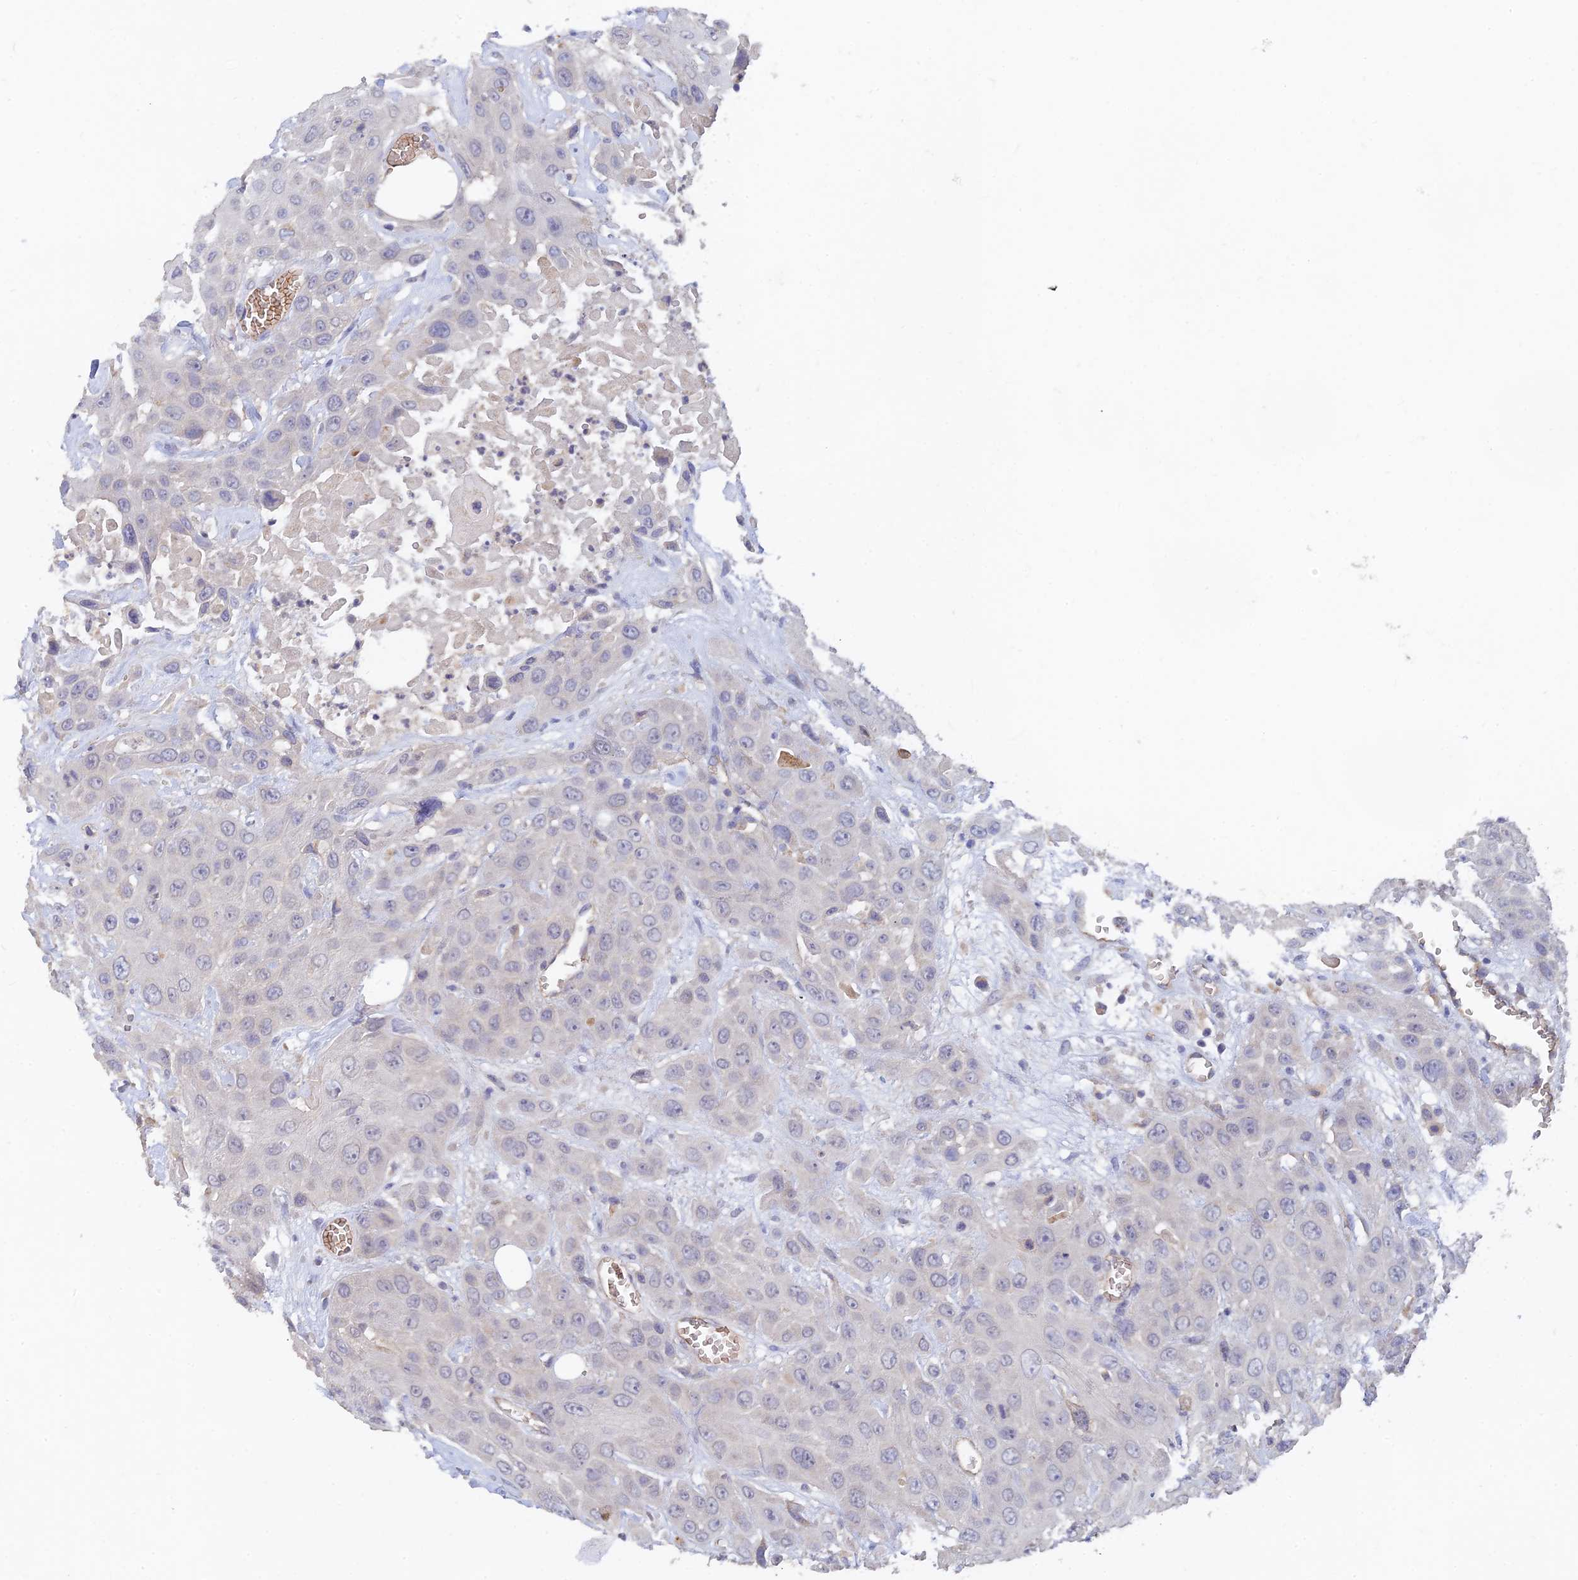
{"staining": {"intensity": "negative", "quantity": "none", "location": "none"}, "tissue": "head and neck cancer", "cell_type": "Tumor cells", "image_type": "cancer", "snomed": [{"axis": "morphology", "description": "Squamous cell carcinoma, NOS"}, {"axis": "topography", "description": "Head-Neck"}], "caption": "DAB (3,3'-diaminobenzidine) immunohistochemical staining of human head and neck squamous cell carcinoma demonstrates no significant expression in tumor cells.", "gene": "ARRDC1", "patient": {"sex": "male", "age": 81}}